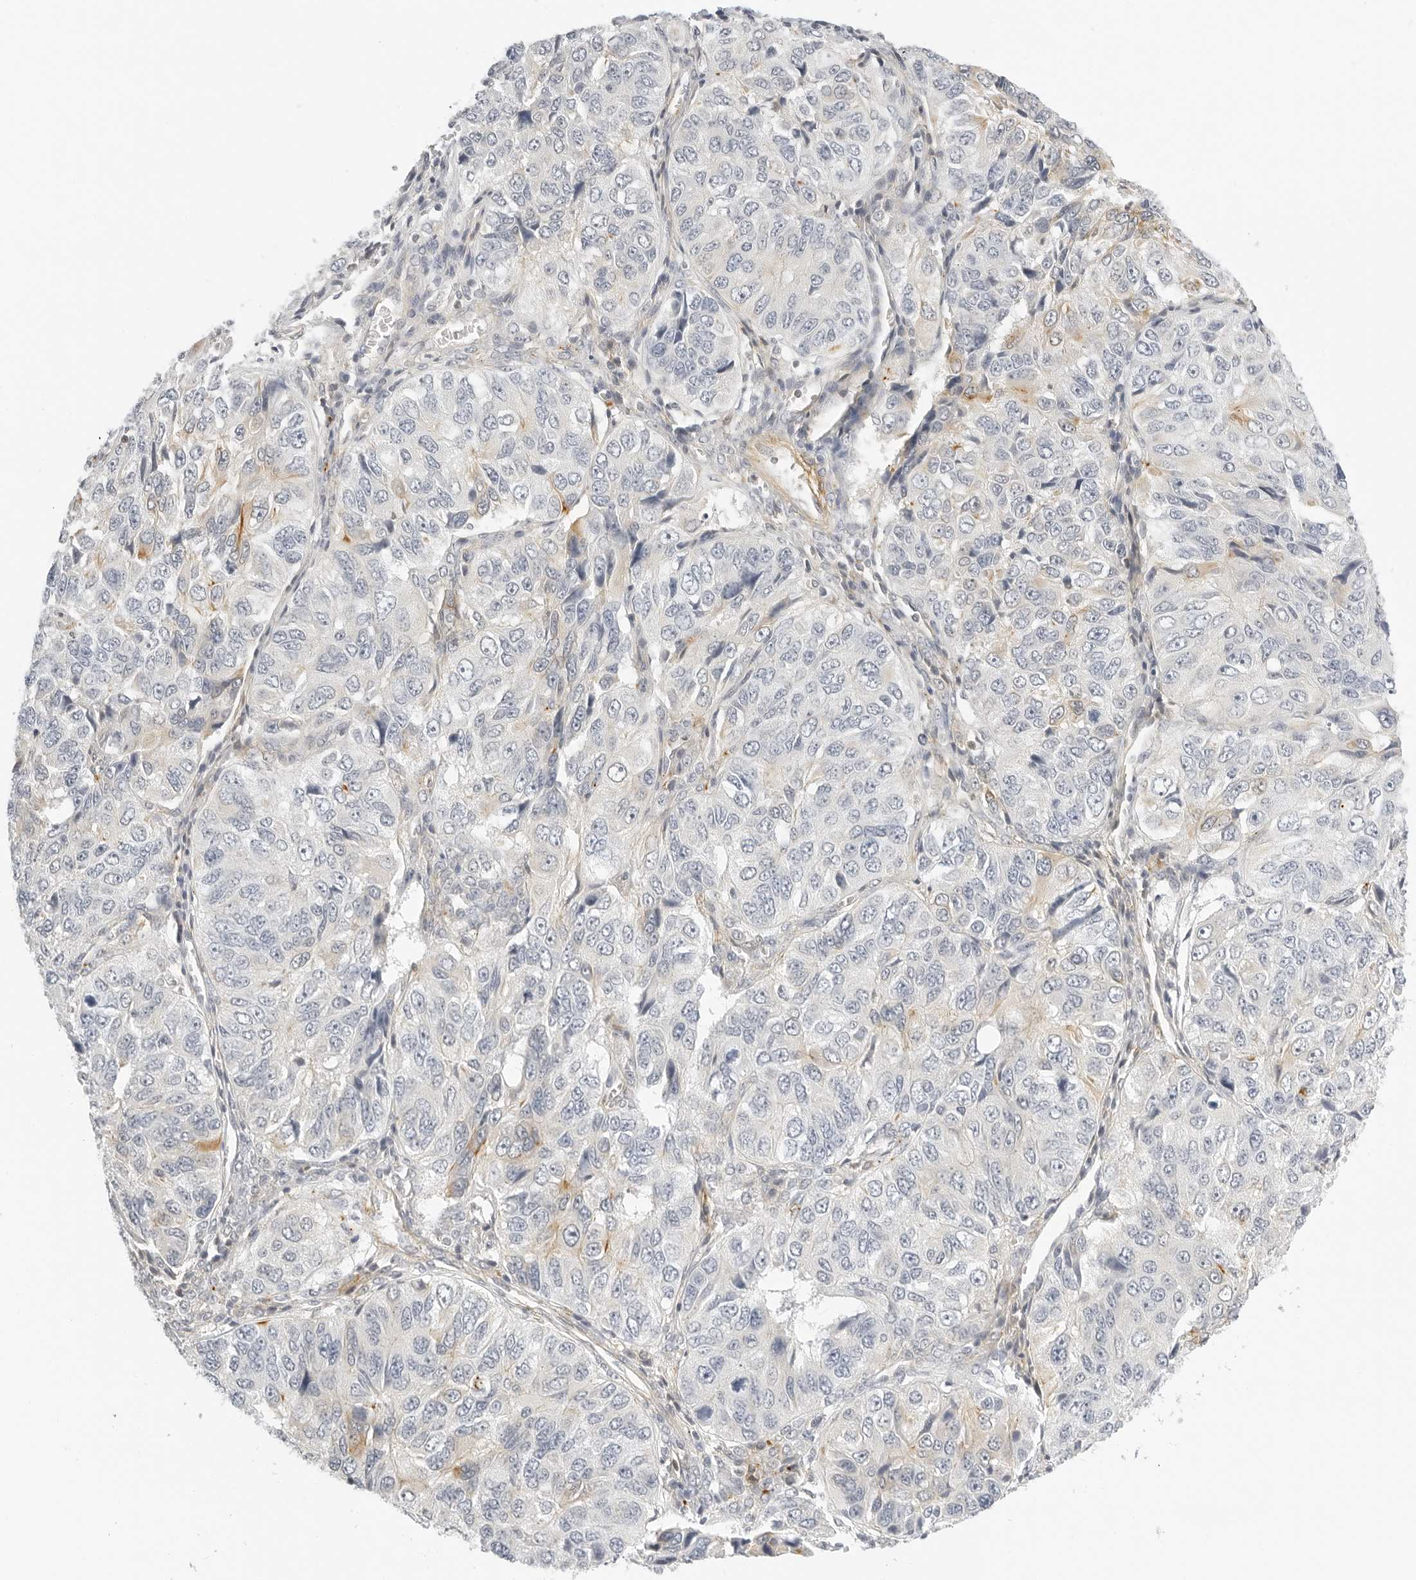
{"staining": {"intensity": "moderate", "quantity": "<25%", "location": "cytoplasmic/membranous"}, "tissue": "ovarian cancer", "cell_type": "Tumor cells", "image_type": "cancer", "snomed": [{"axis": "morphology", "description": "Carcinoma, endometroid"}, {"axis": "topography", "description": "Ovary"}], "caption": "There is low levels of moderate cytoplasmic/membranous positivity in tumor cells of ovarian cancer, as demonstrated by immunohistochemical staining (brown color).", "gene": "OSCP1", "patient": {"sex": "female", "age": 51}}